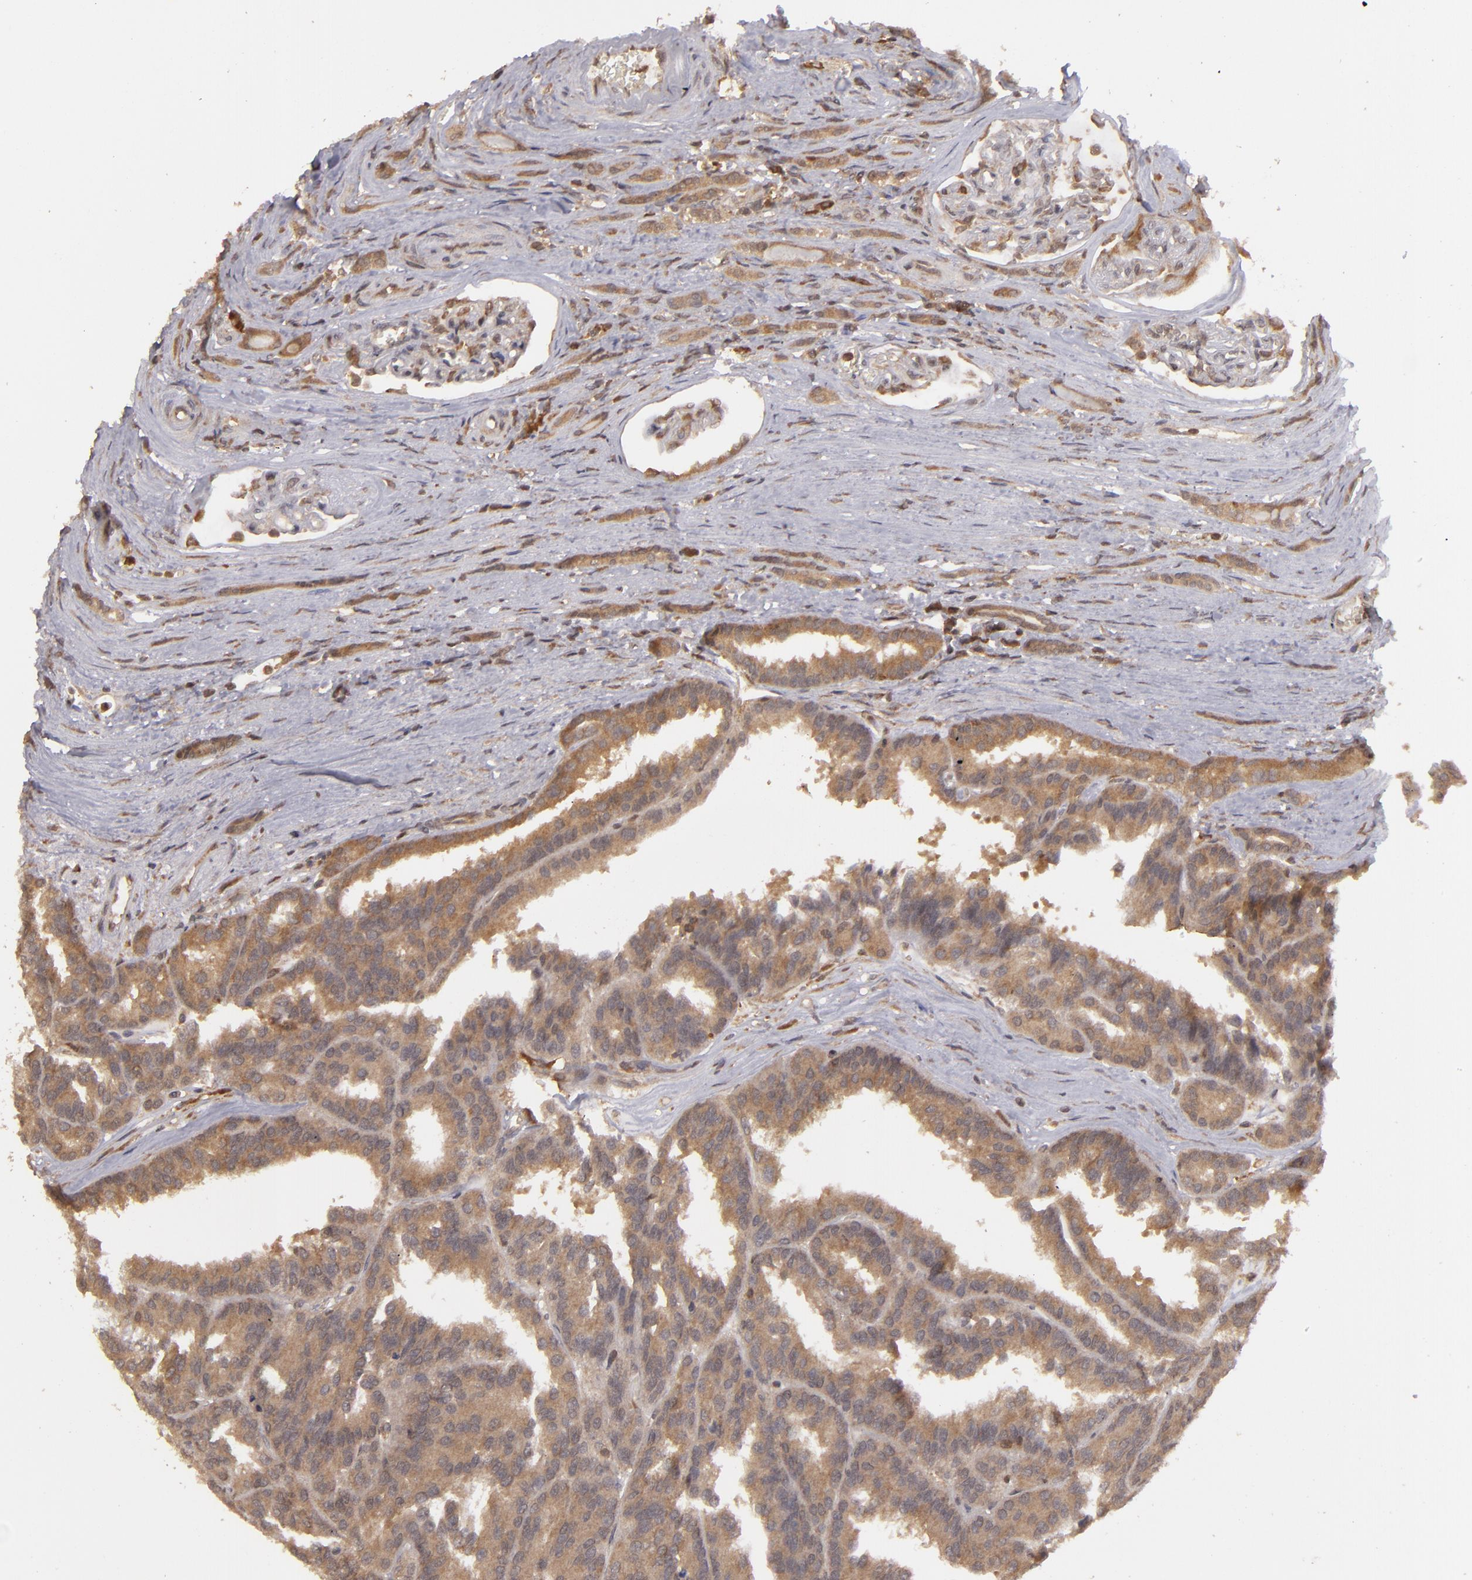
{"staining": {"intensity": "moderate", "quantity": ">75%", "location": "cytoplasmic/membranous"}, "tissue": "renal cancer", "cell_type": "Tumor cells", "image_type": "cancer", "snomed": [{"axis": "morphology", "description": "Adenocarcinoma, NOS"}, {"axis": "topography", "description": "Kidney"}], "caption": "There is medium levels of moderate cytoplasmic/membranous positivity in tumor cells of renal cancer (adenocarcinoma), as demonstrated by immunohistochemical staining (brown color).", "gene": "MAPK3", "patient": {"sex": "male", "age": 46}}